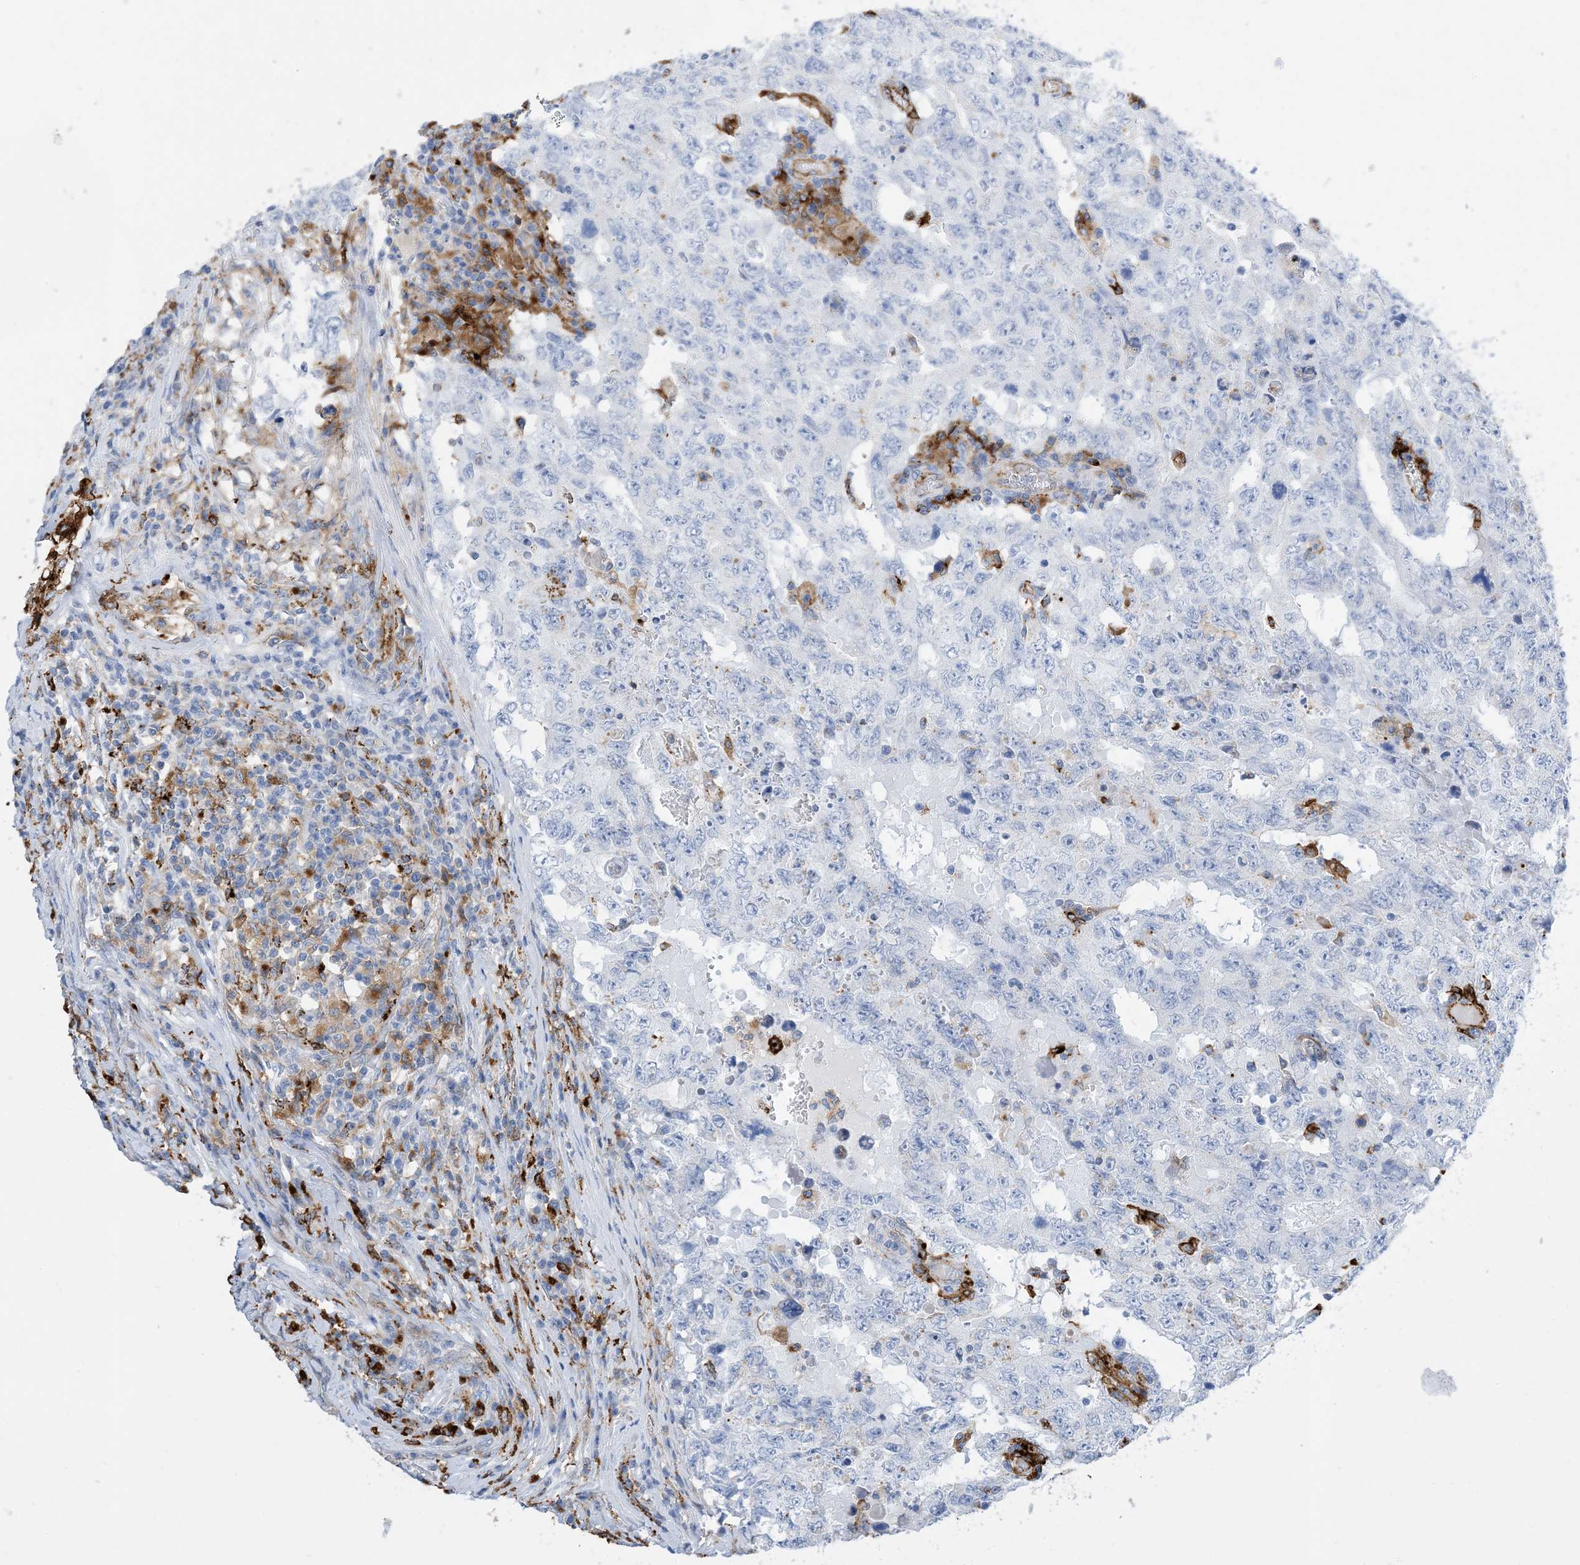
{"staining": {"intensity": "negative", "quantity": "none", "location": "none"}, "tissue": "testis cancer", "cell_type": "Tumor cells", "image_type": "cancer", "snomed": [{"axis": "morphology", "description": "Carcinoma, Embryonal, NOS"}, {"axis": "topography", "description": "Testis"}], "caption": "Testis embryonal carcinoma was stained to show a protein in brown. There is no significant positivity in tumor cells.", "gene": "DPH3", "patient": {"sex": "male", "age": 26}}